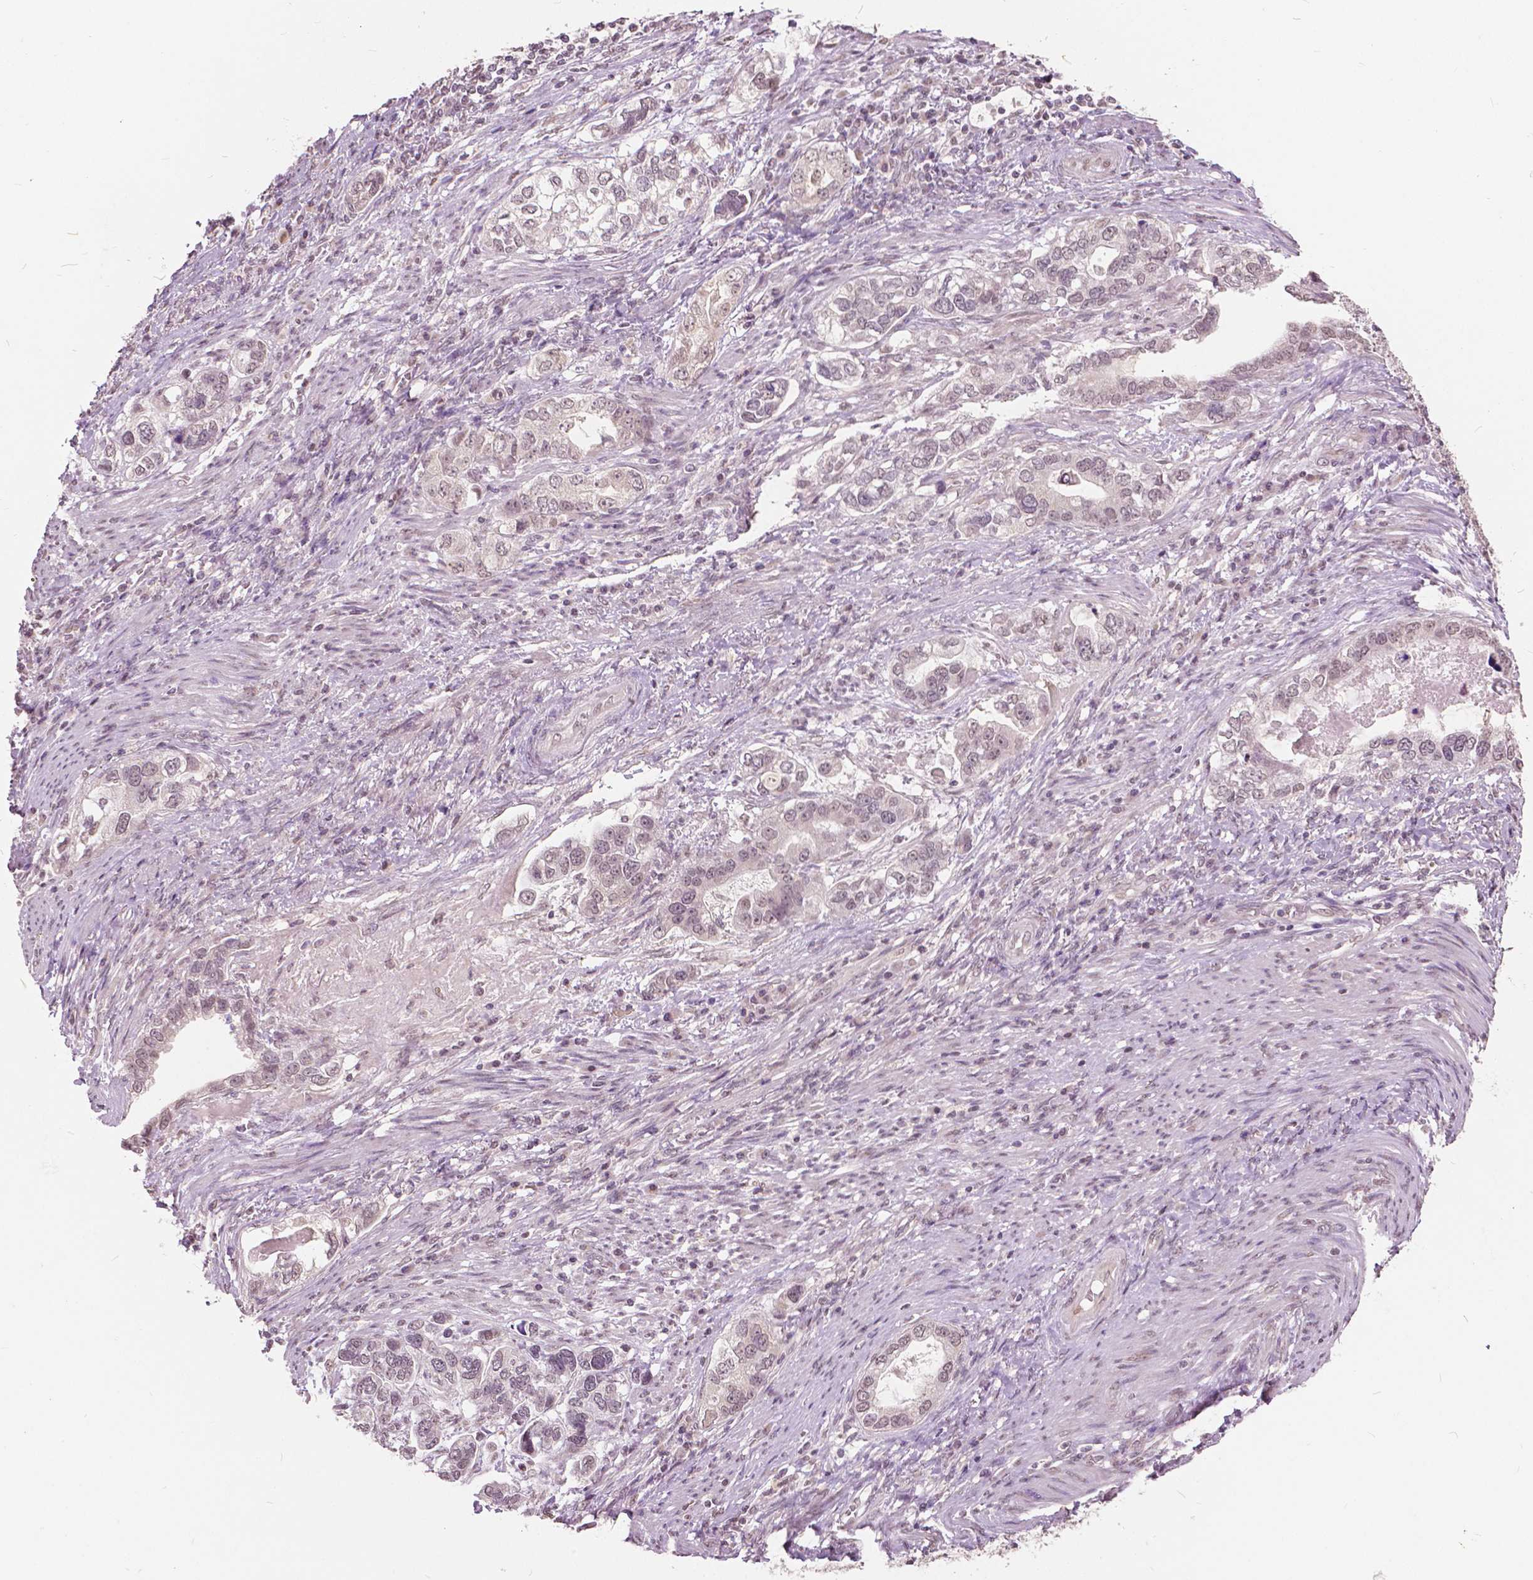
{"staining": {"intensity": "weak", "quantity": ">75%", "location": "nuclear"}, "tissue": "stomach cancer", "cell_type": "Tumor cells", "image_type": "cancer", "snomed": [{"axis": "morphology", "description": "Adenocarcinoma, NOS"}, {"axis": "topography", "description": "Stomach, lower"}], "caption": "IHC of stomach adenocarcinoma demonstrates low levels of weak nuclear expression in about >75% of tumor cells.", "gene": "HOXA10", "patient": {"sex": "female", "age": 93}}